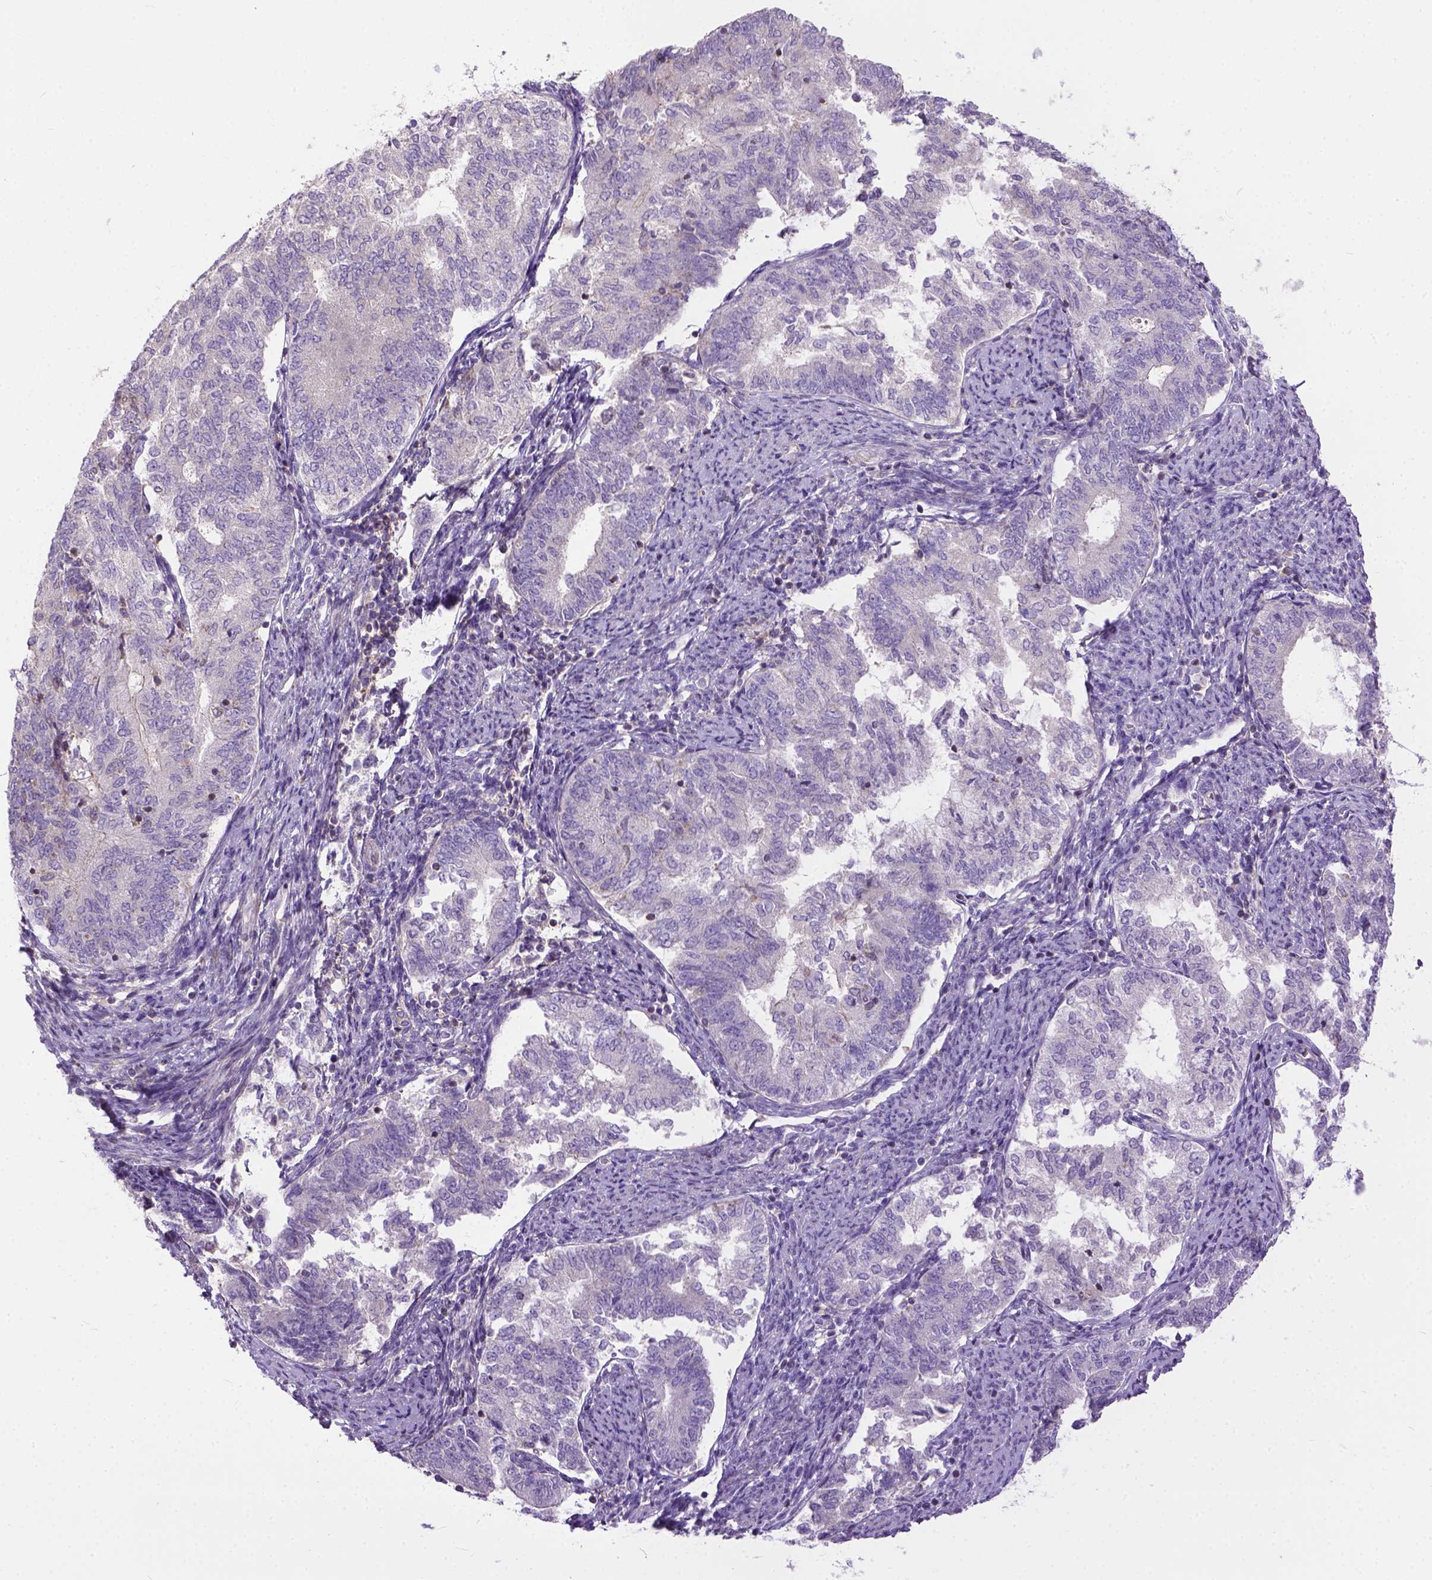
{"staining": {"intensity": "negative", "quantity": "none", "location": "none"}, "tissue": "endometrial cancer", "cell_type": "Tumor cells", "image_type": "cancer", "snomed": [{"axis": "morphology", "description": "Adenocarcinoma, NOS"}, {"axis": "topography", "description": "Endometrium"}], "caption": "The histopathology image exhibits no staining of tumor cells in endometrial cancer (adenocarcinoma).", "gene": "BANF2", "patient": {"sex": "female", "age": 65}}